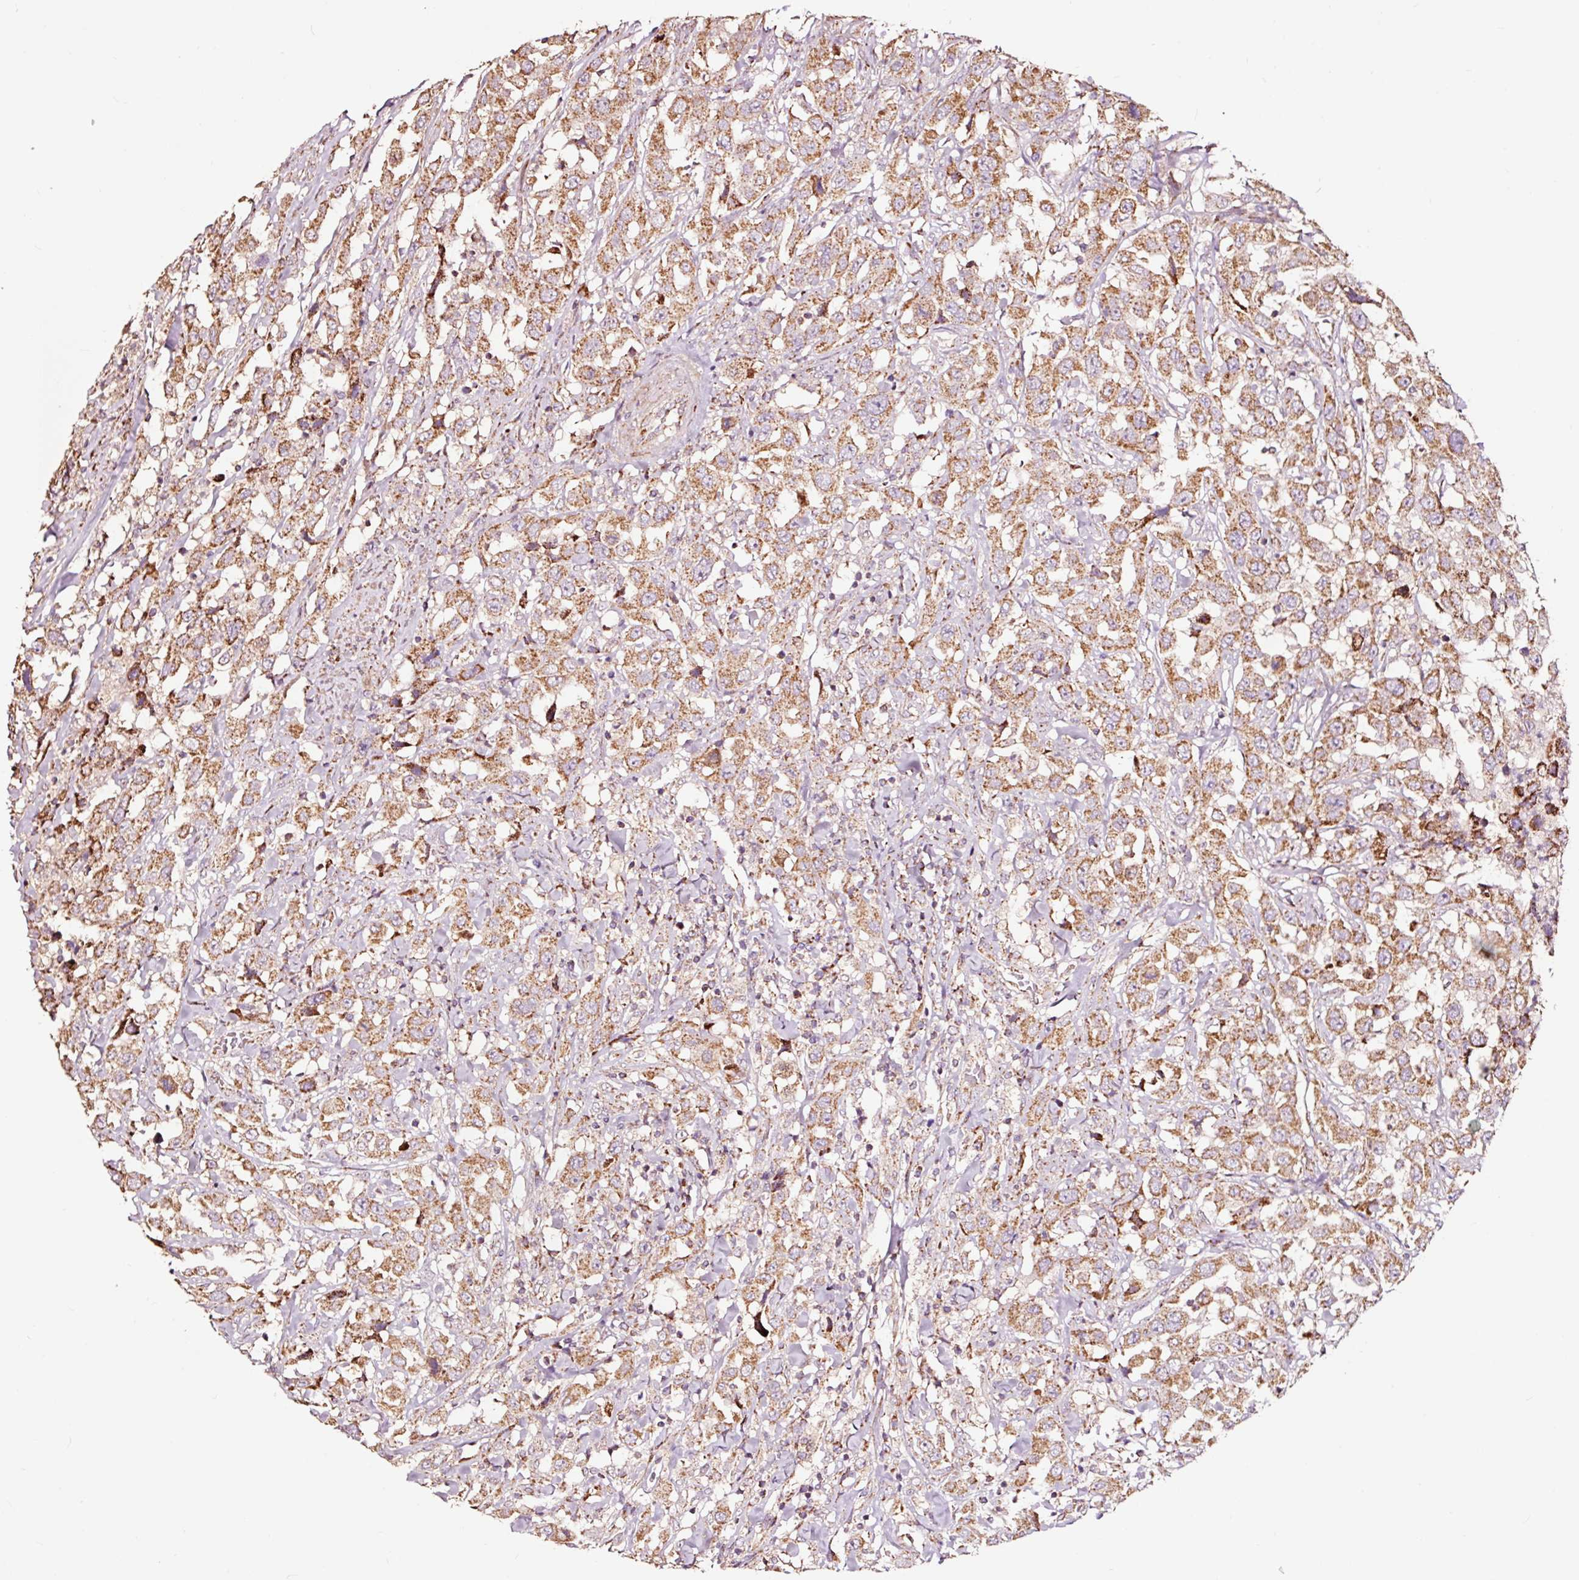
{"staining": {"intensity": "moderate", "quantity": ">75%", "location": "cytoplasmic/membranous"}, "tissue": "urothelial cancer", "cell_type": "Tumor cells", "image_type": "cancer", "snomed": [{"axis": "morphology", "description": "Urothelial carcinoma, High grade"}, {"axis": "topography", "description": "Urinary bladder"}], "caption": "Urothelial cancer stained for a protein displays moderate cytoplasmic/membranous positivity in tumor cells.", "gene": "TPM1", "patient": {"sex": "male", "age": 61}}